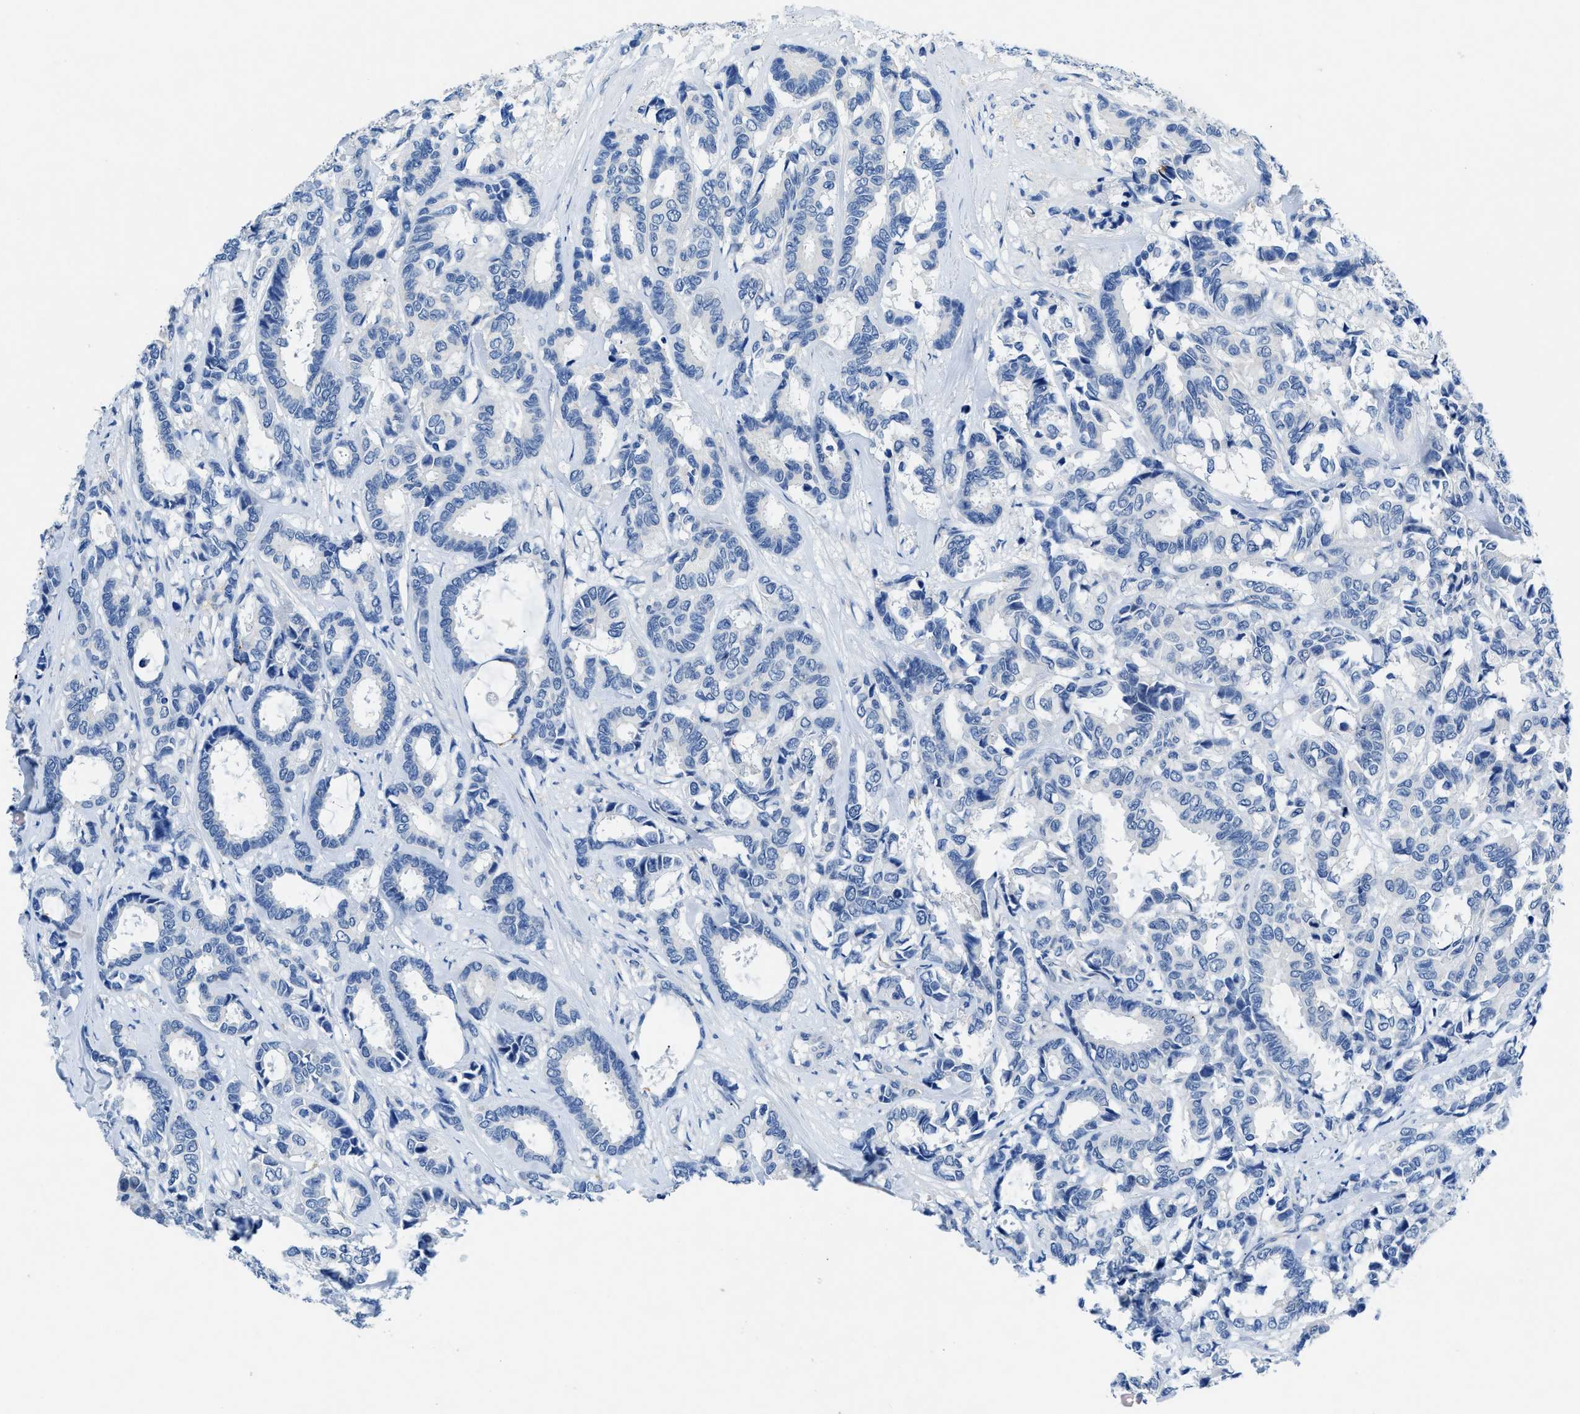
{"staining": {"intensity": "negative", "quantity": "none", "location": "none"}, "tissue": "breast cancer", "cell_type": "Tumor cells", "image_type": "cancer", "snomed": [{"axis": "morphology", "description": "Duct carcinoma"}, {"axis": "topography", "description": "Breast"}], "caption": "An image of breast cancer (infiltrating ductal carcinoma) stained for a protein displays no brown staining in tumor cells. Nuclei are stained in blue.", "gene": "SLC10A6", "patient": {"sex": "female", "age": 87}}